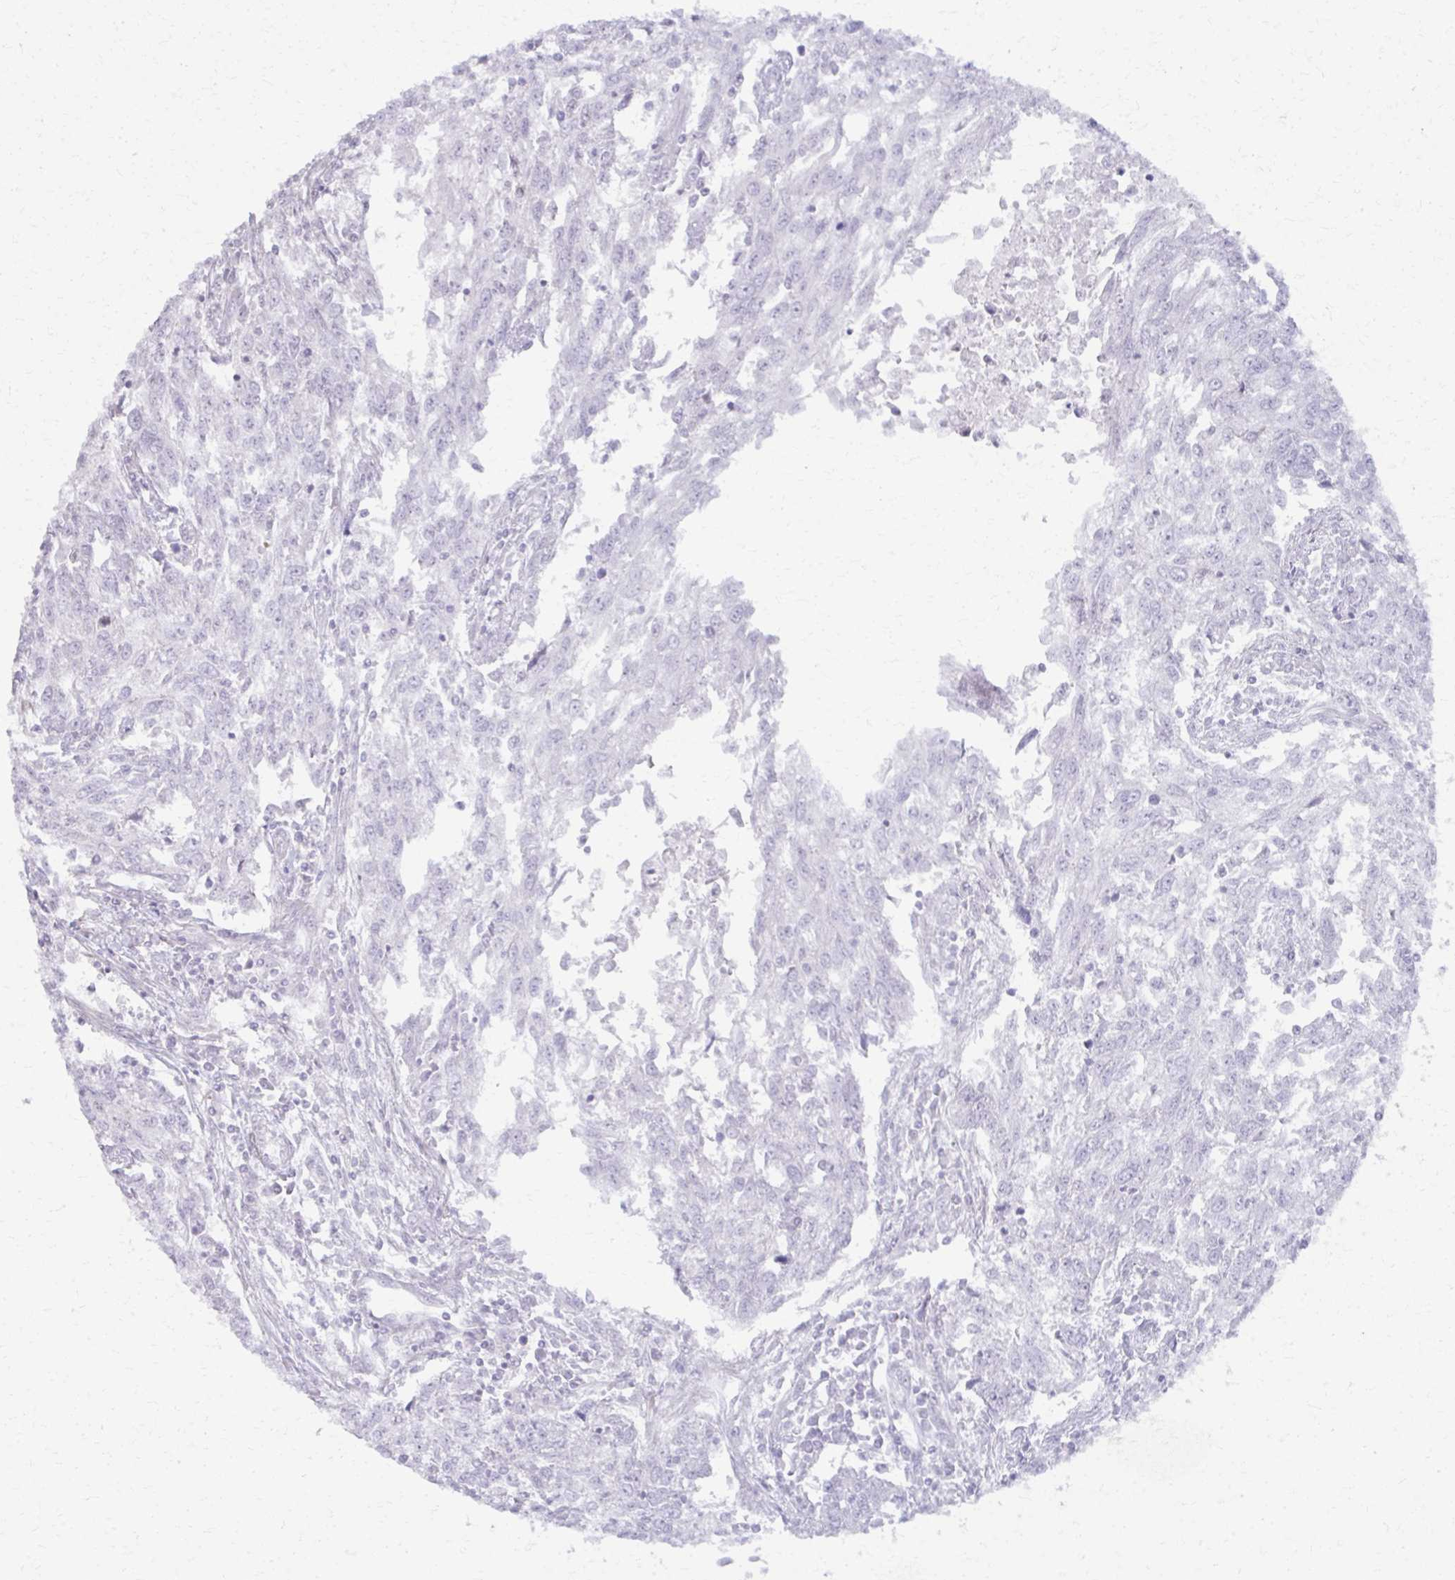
{"staining": {"intensity": "negative", "quantity": "none", "location": "none"}, "tissue": "breast cancer", "cell_type": "Tumor cells", "image_type": "cancer", "snomed": [{"axis": "morphology", "description": "Duct carcinoma"}, {"axis": "topography", "description": "Breast"}], "caption": "Protein analysis of intraductal carcinoma (breast) displays no significant expression in tumor cells.", "gene": "MAF1", "patient": {"sex": "female", "age": 50}}